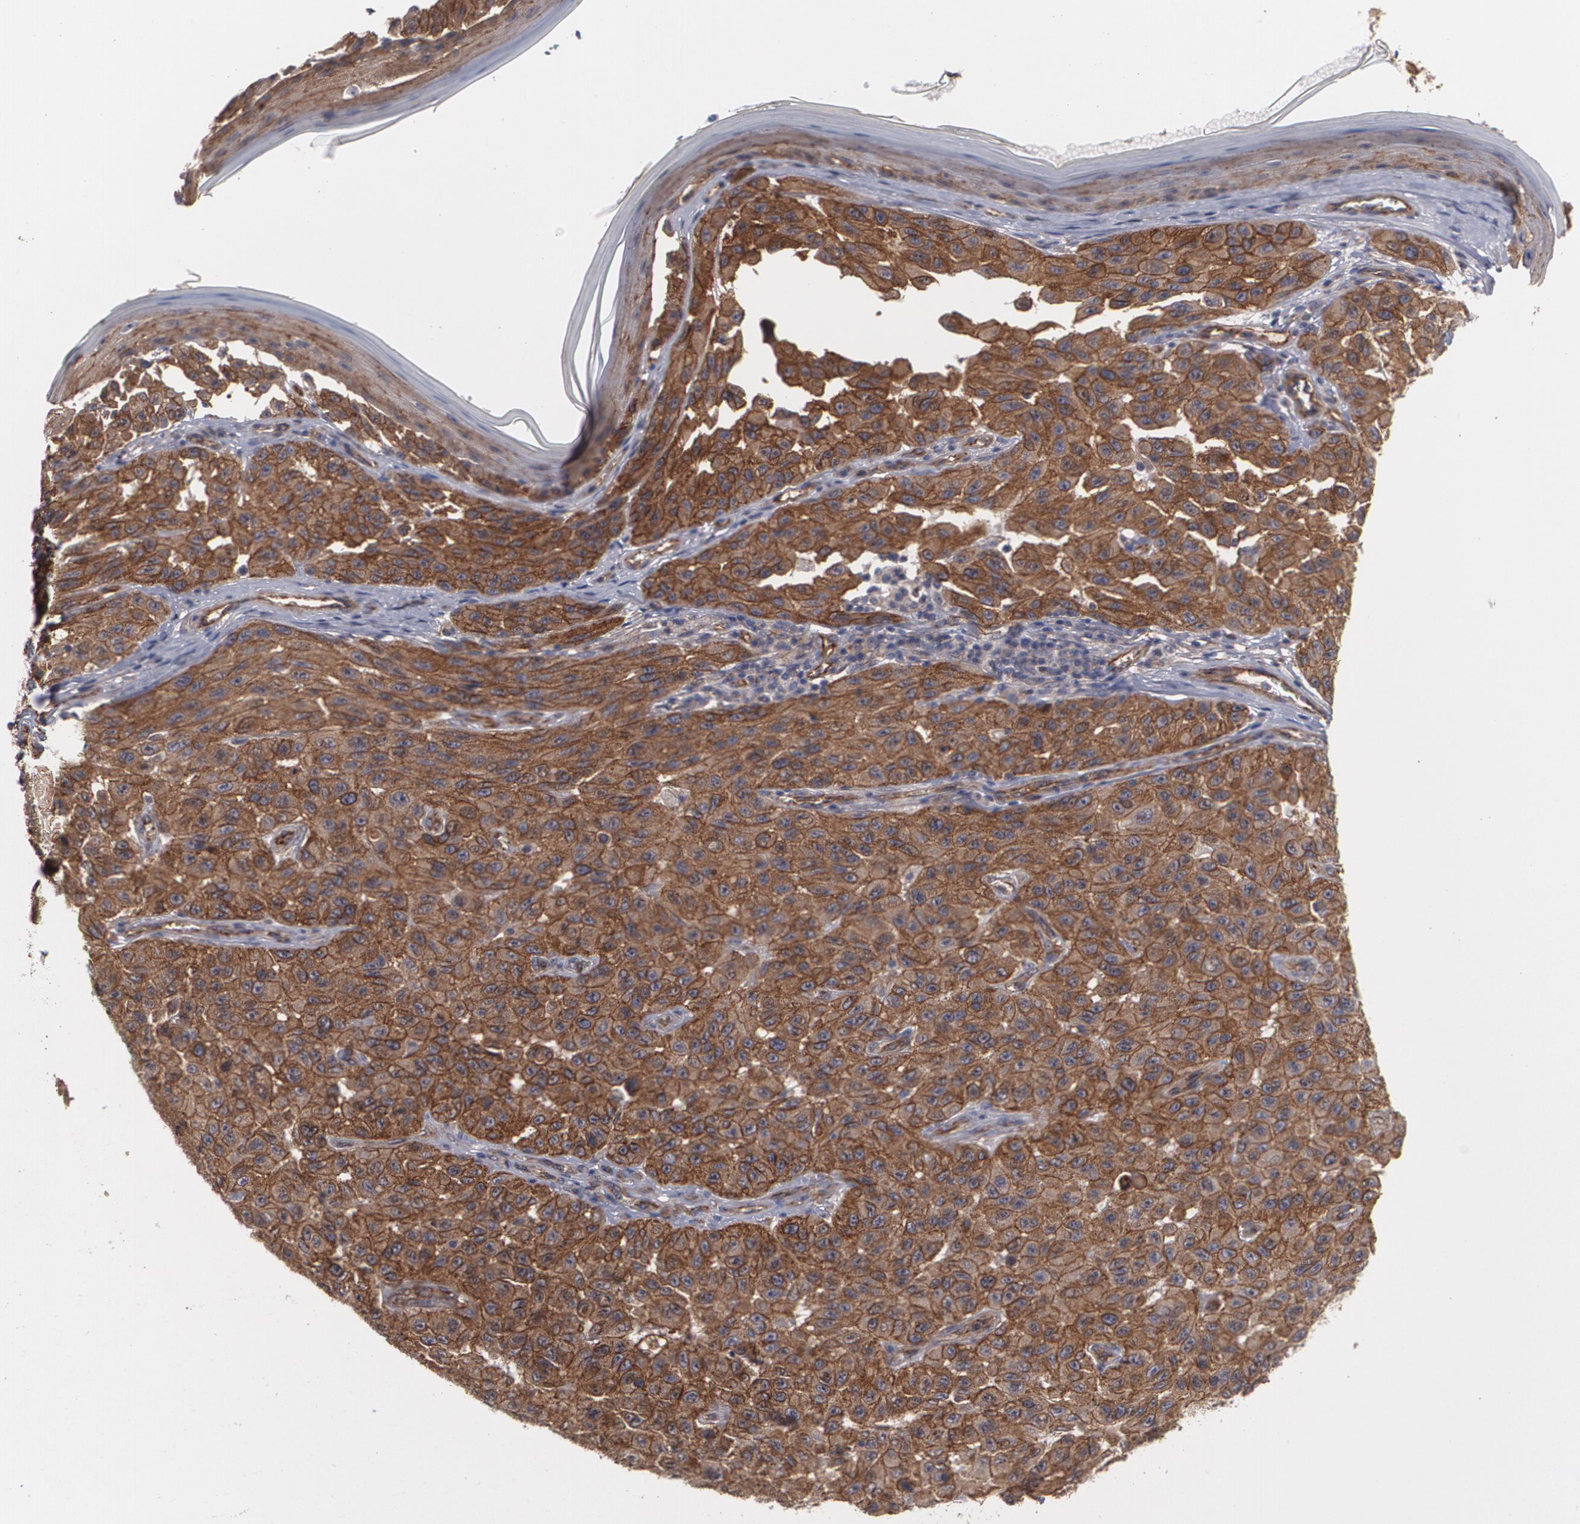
{"staining": {"intensity": "strong", "quantity": ">75%", "location": "cytoplasmic/membranous"}, "tissue": "melanoma", "cell_type": "Tumor cells", "image_type": "cancer", "snomed": [{"axis": "morphology", "description": "Malignant melanoma, NOS"}, {"axis": "topography", "description": "Skin"}], "caption": "An immunohistochemistry histopathology image of neoplastic tissue is shown. Protein staining in brown shows strong cytoplasmic/membranous positivity in melanoma within tumor cells.", "gene": "TJP1", "patient": {"sex": "male", "age": 30}}